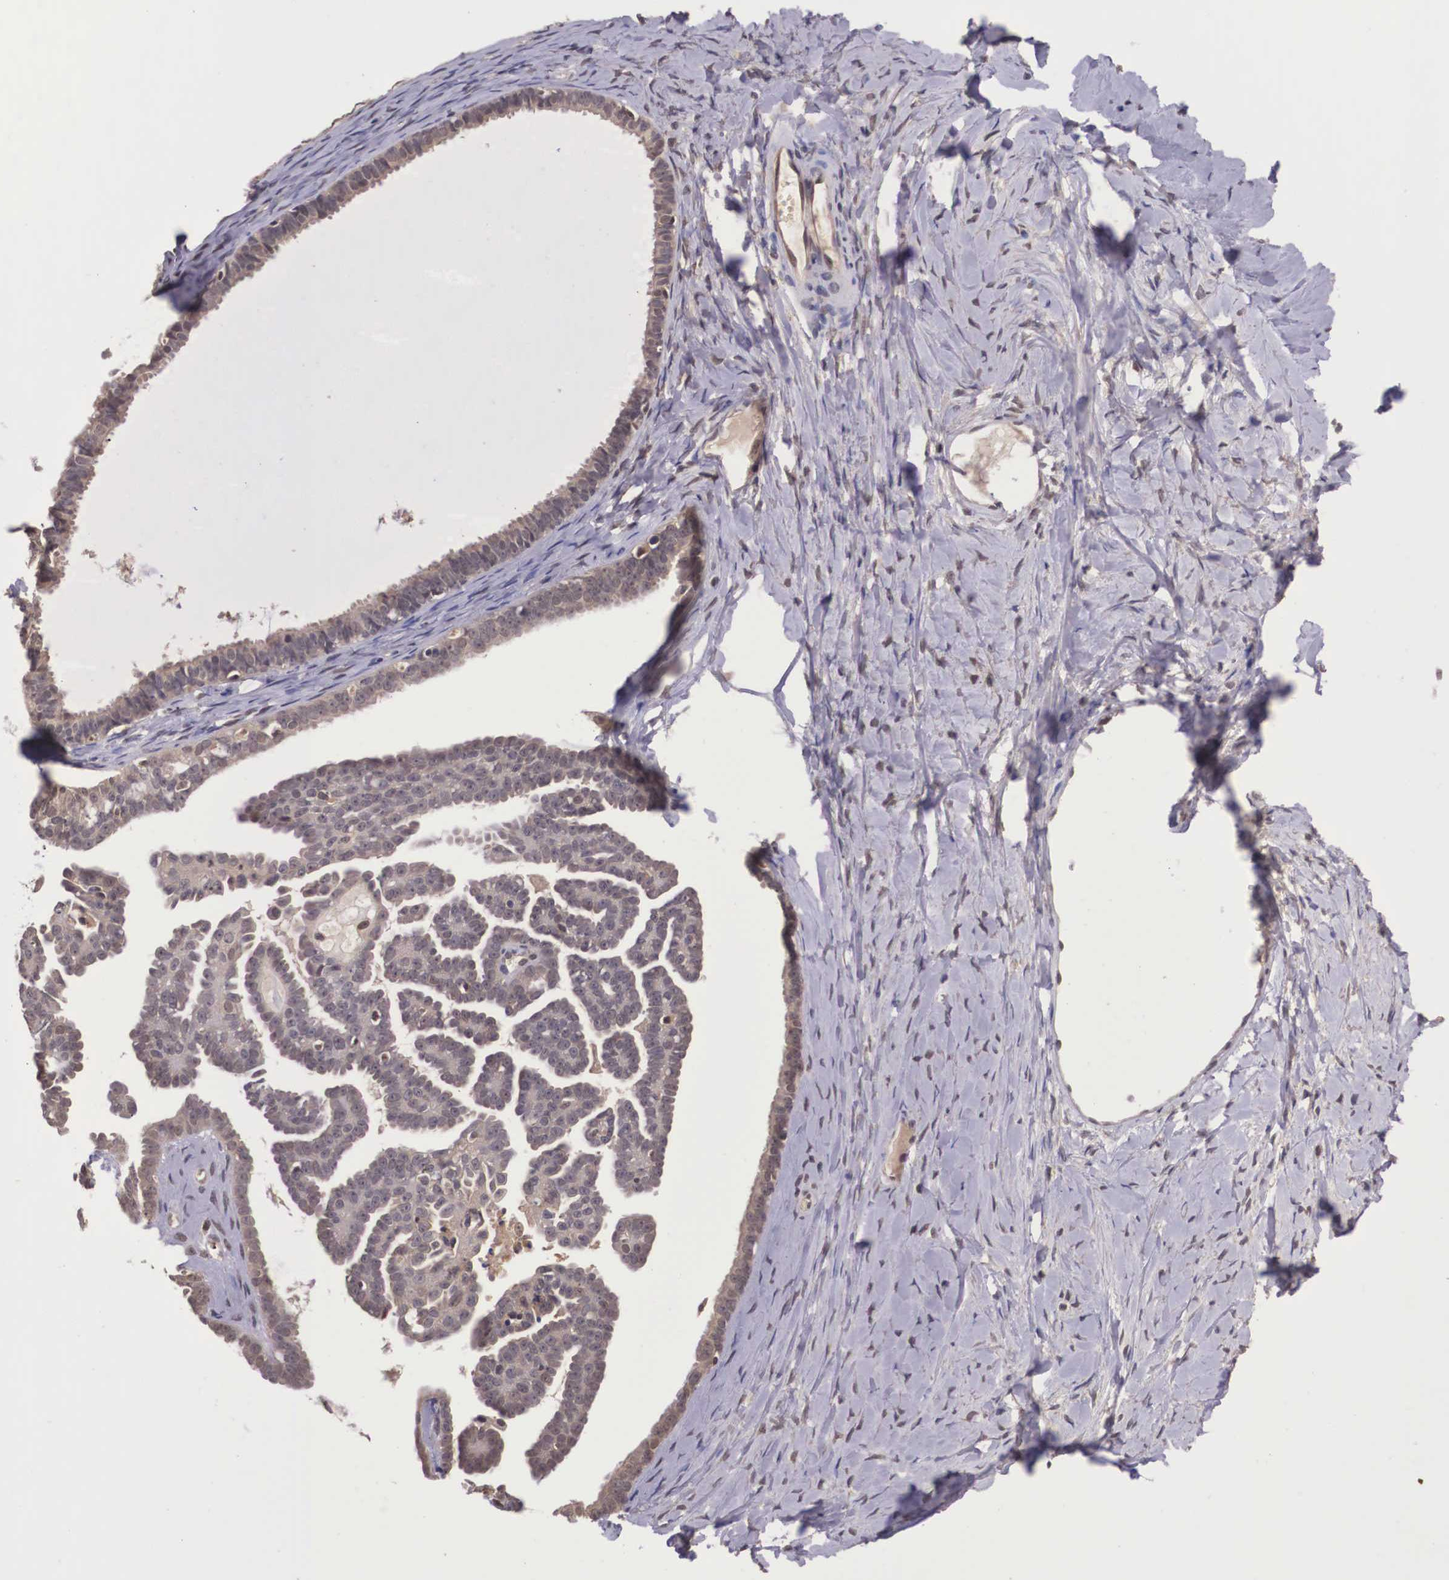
{"staining": {"intensity": "weak", "quantity": ">75%", "location": "cytoplasmic/membranous"}, "tissue": "ovarian cancer", "cell_type": "Tumor cells", "image_type": "cancer", "snomed": [{"axis": "morphology", "description": "Cystadenocarcinoma, serous, NOS"}, {"axis": "topography", "description": "Ovary"}], "caption": "Human ovarian cancer (serous cystadenocarcinoma) stained with a brown dye exhibits weak cytoplasmic/membranous positive positivity in about >75% of tumor cells.", "gene": "VASH1", "patient": {"sex": "female", "age": 71}}